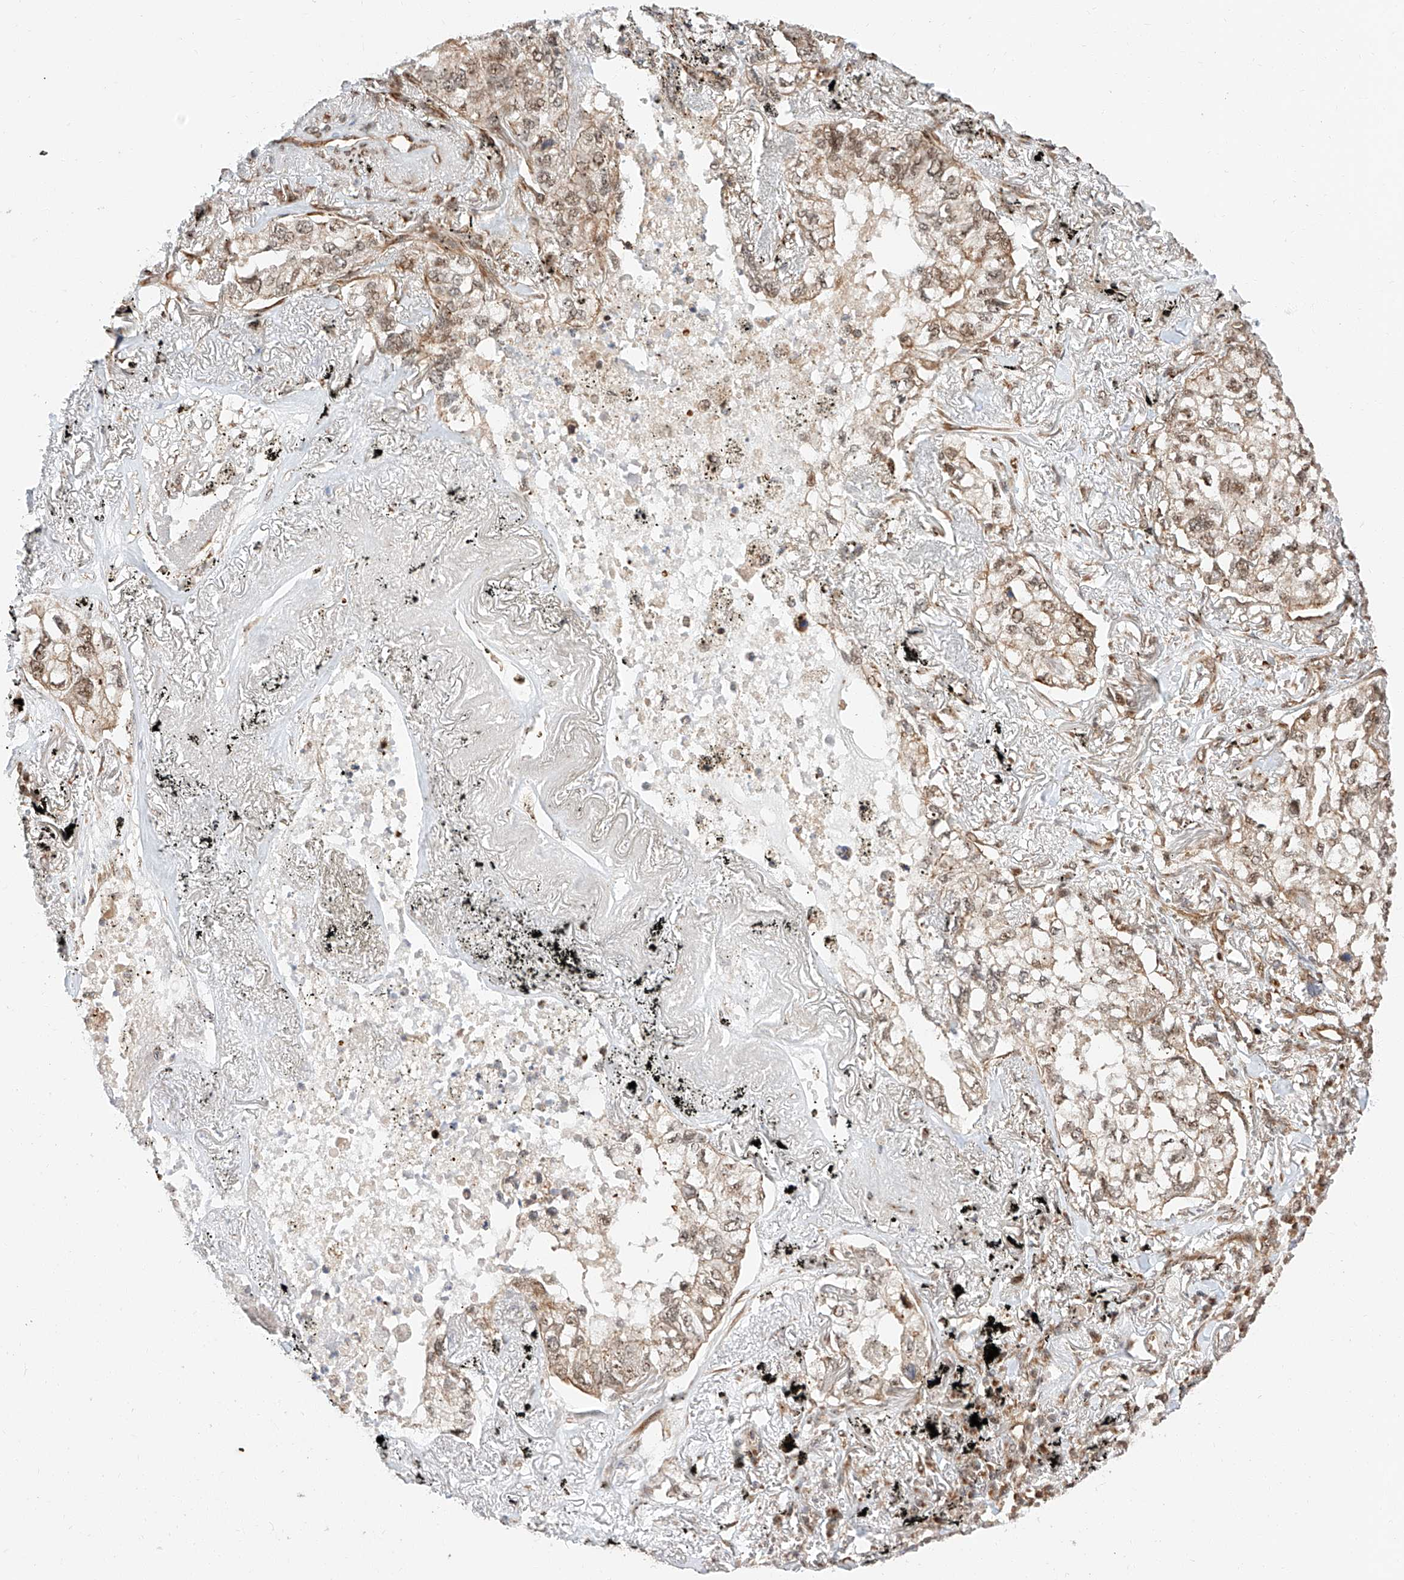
{"staining": {"intensity": "weak", "quantity": ">75%", "location": "cytoplasmic/membranous,nuclear"}, "tissue": "lung cancer", "cell_type": "Tumor cells", "image_type": "cancer", "snomed": [{"axis": "morphology", "description": "Adenocarcinoma, NOS"}, {"axis": "topography", "description": "Lung"}], "caption": "The histopathology image shows a brown stain indicating the presence of a protein in the cytoplasmic/membranous and nuclear of tumor cells in lung cancer. The protein of interest is shown in brown color, while the nuclei are stained blue.", "gene": "THTPA", "patient": {"sex": "male", "age": 65}}